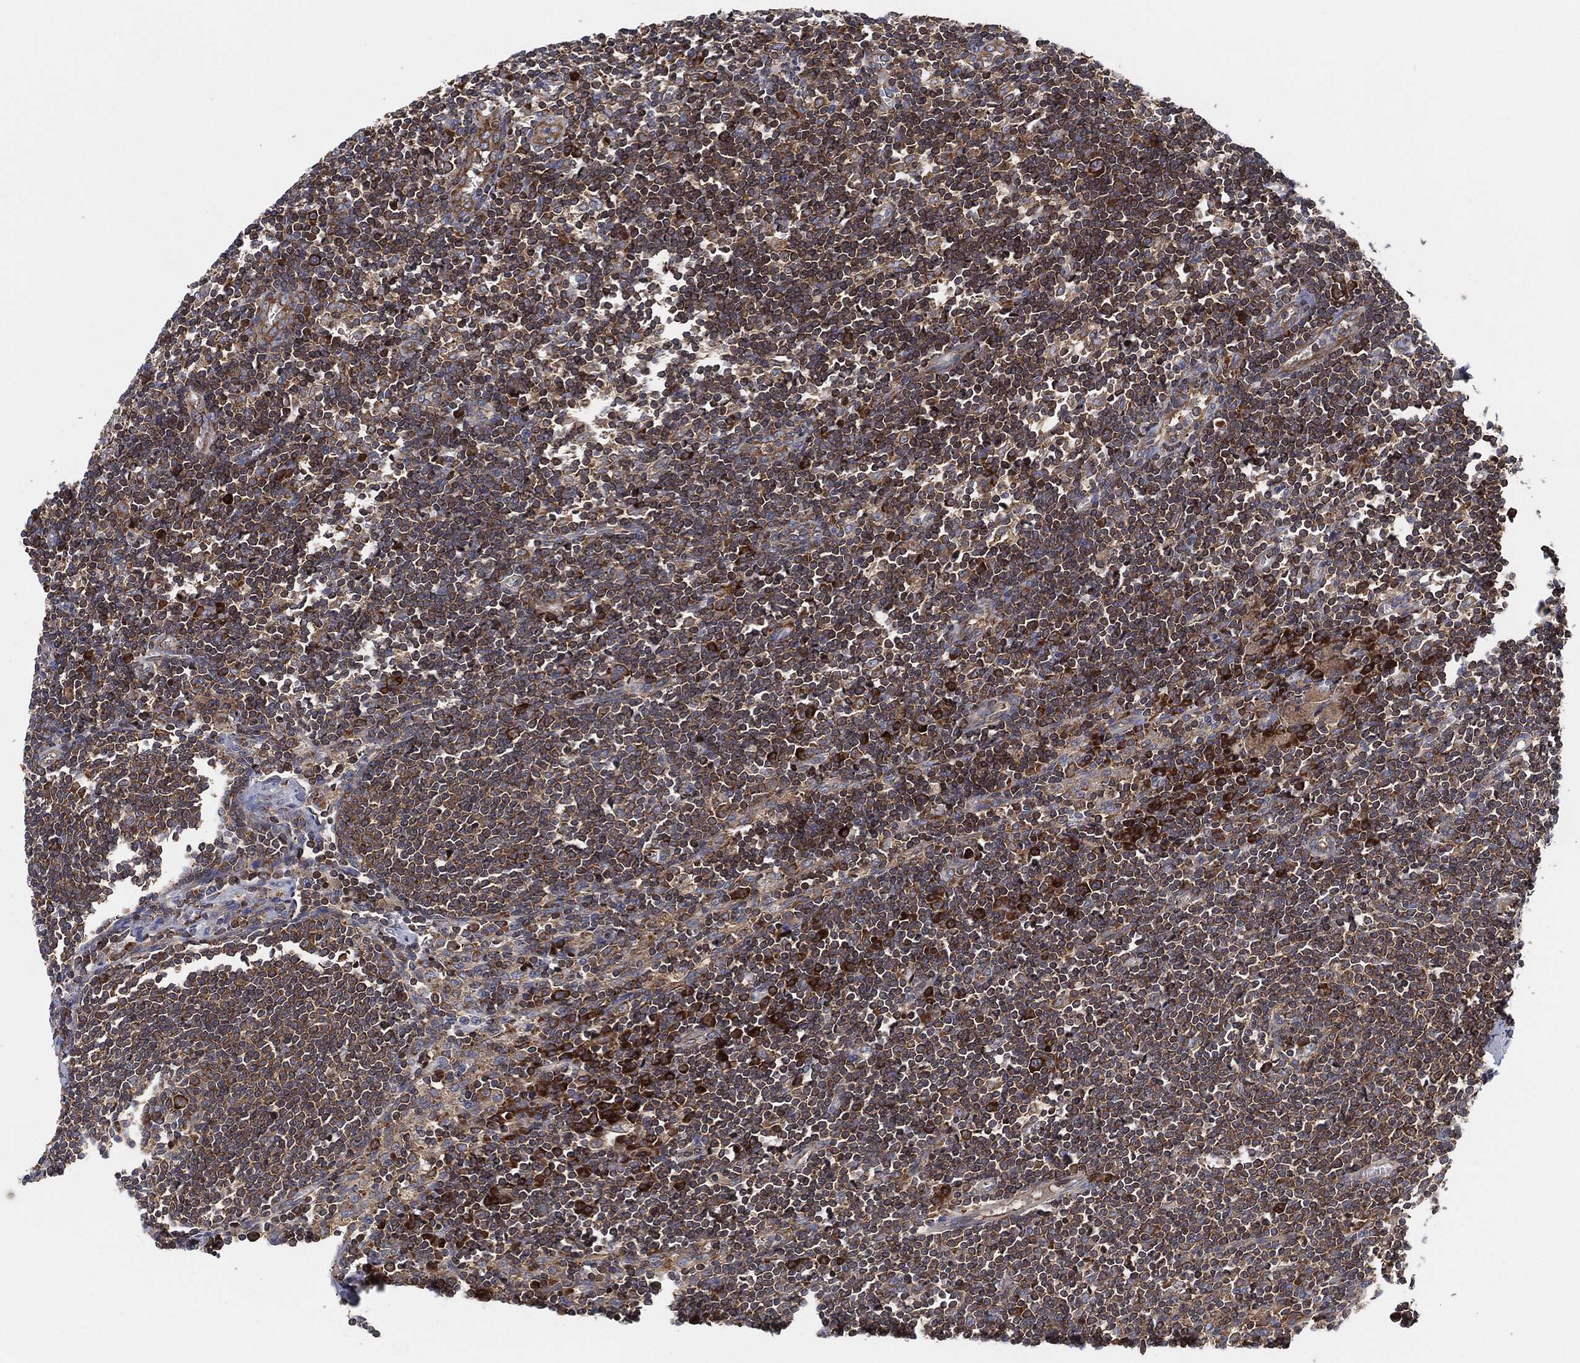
{"staining": {"intensity": "moderate", "quantity": "<25%", "location": "cytoplasmic/membranous"}, "tissue": "lymph node", "cell_type": "Non-germinal center cells", "image_type": "normal", "snomed": [{"axis": "morphology", "description": "Normal tissue, NOS"}, {"axis": "morphology", "description": "Adenocarcinoma, NOS"}, {"axis": "topography", "description": "Lymph node"}, {"axis": "topography", "description": "Pancreas"}], "caption": "Immunohistochemical staining of unremarkable lymph node displays <25% levels of moderate cytoplasmic/membranous protein expression in about <25% of non-germinal center cells.", "gene": "EIF2S2", "patient": {"sex": "female", "age": 58}}